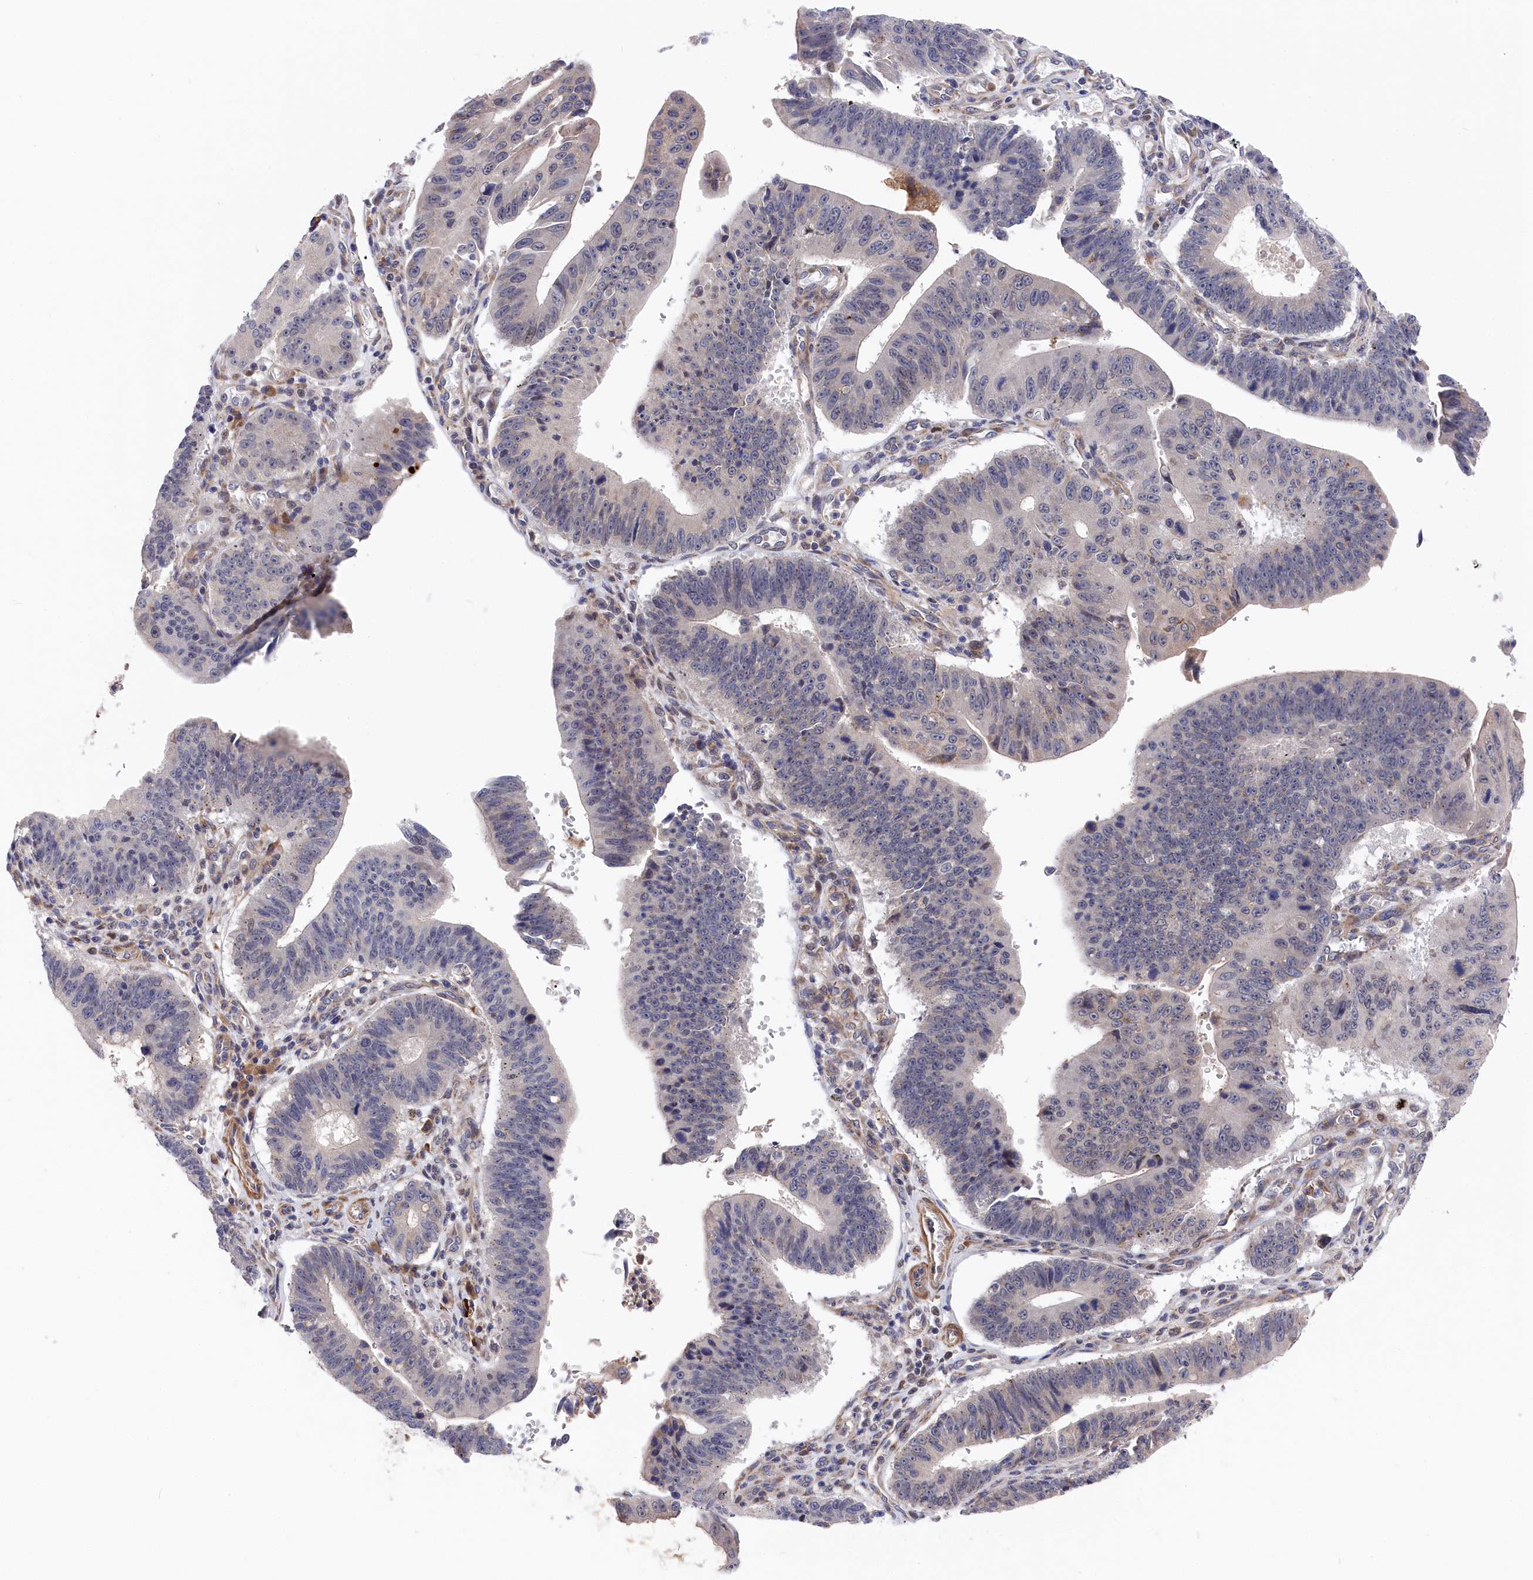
{"staining": {"intensity": "weak", "quantity": "<25%", "location": "cytoplasmic/membranous"}, "tissue": "stomach cancer", "cell_type": "Tumor cells", "image_type": "cancer", "snomed": [{"axis": "morphology", "description": "Adenocarcinoma, NOS"}, {"axis": "topography", "description": "Stomach"}], "caption": "Histopathology image shows no significant protein positivity in tumor cells of stomach cancer (adenocarcinoma).", "gene": "CYB5D2", "patient": {"sex": "male", "age": 59}}